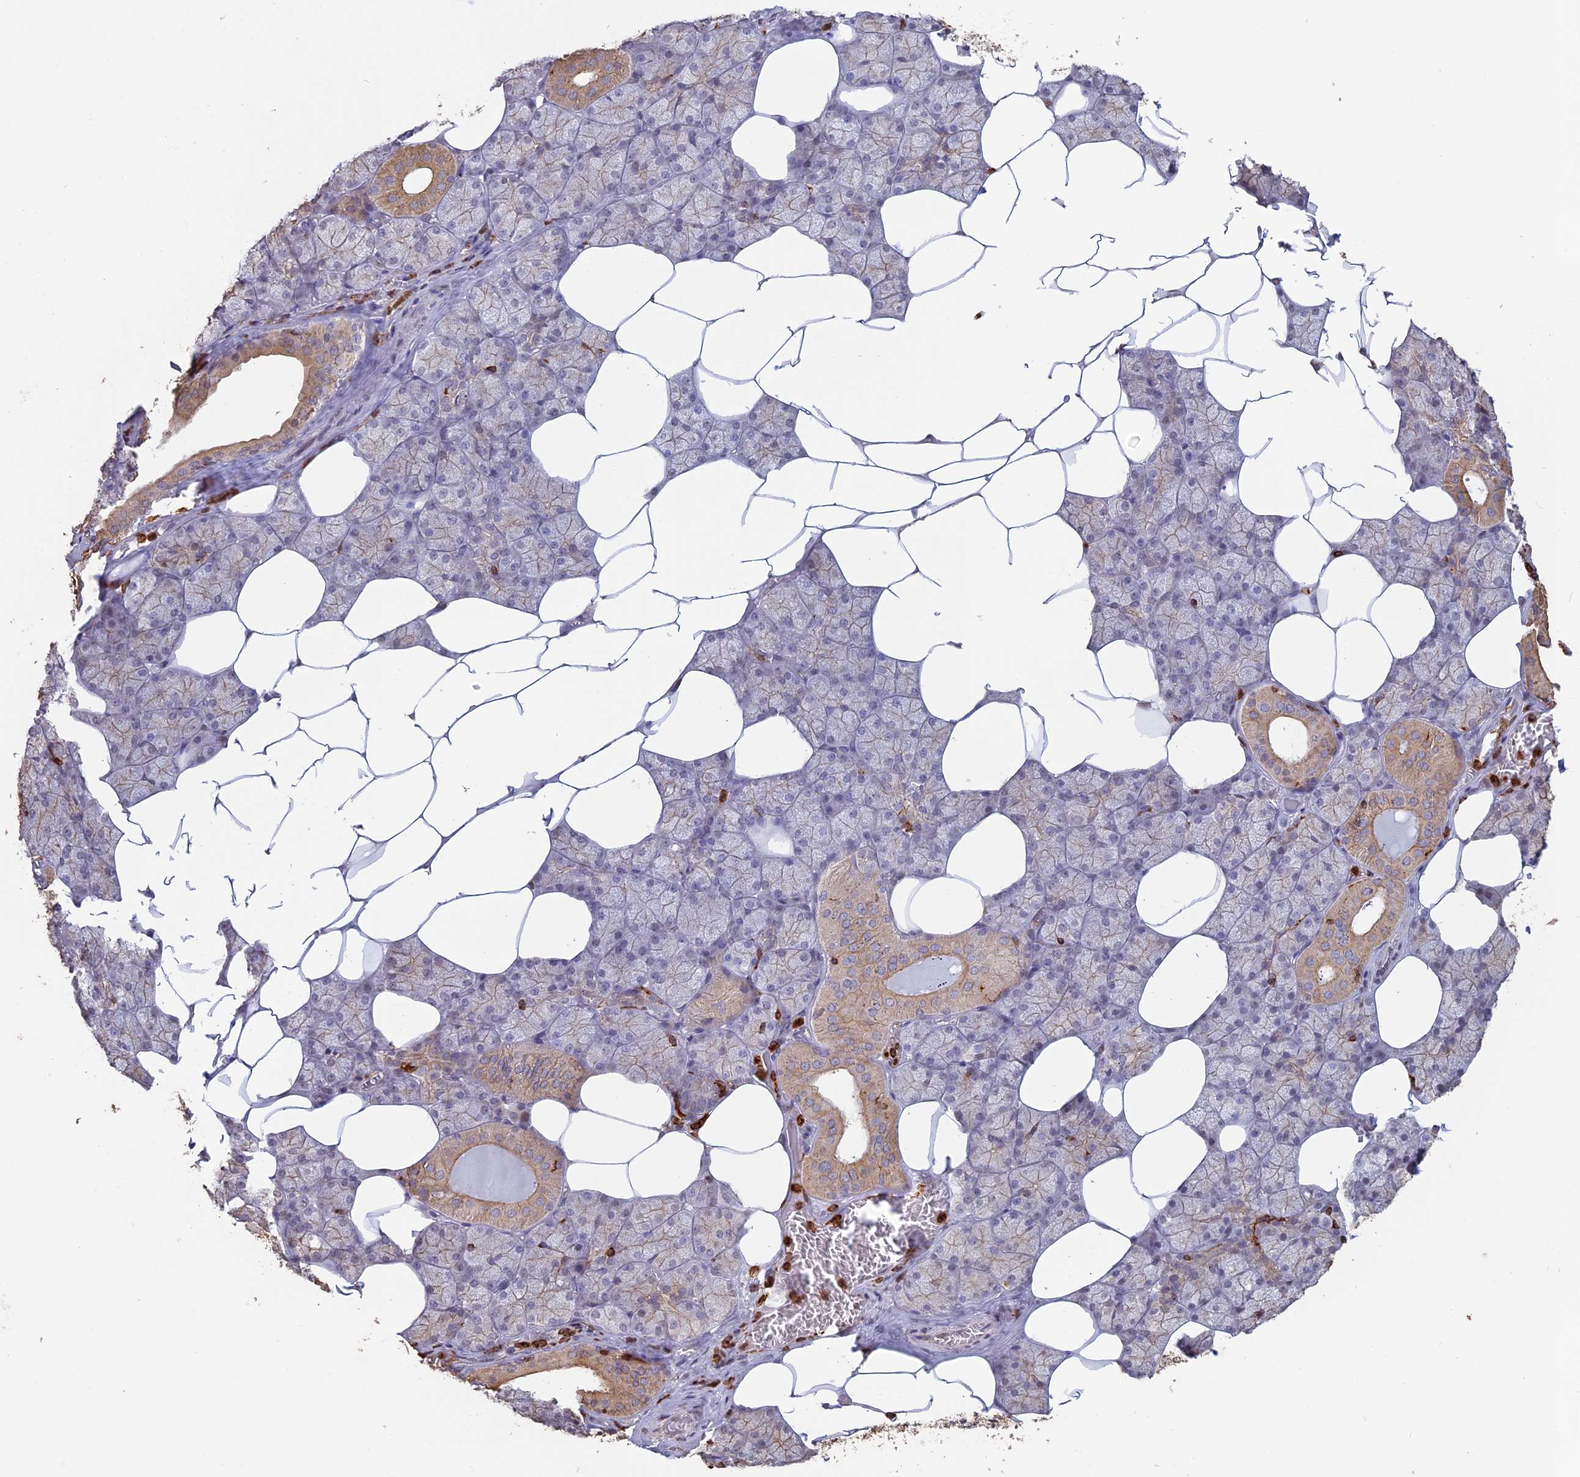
{"staining": {"intensity": "weak", "quantity": "<25%", "location": "cytoplasmic/membranous"}, "tissue": "salivary gland", "cell_type": "Glandular cells", "image_type": "normal", "snomed": [{"axis": "morphology", "description": "Normal tissue, NOS"}, {"axis": "topography", "description": "Salivary gland"}], "caption": "Glandular cells are negative for protein expression in benign human salivary gland. (Brightfield microscopy of DAB immunohistochemistry at high magnification).", "gene": "APOBR", "patient": {"sex": "male", "age": 62}}